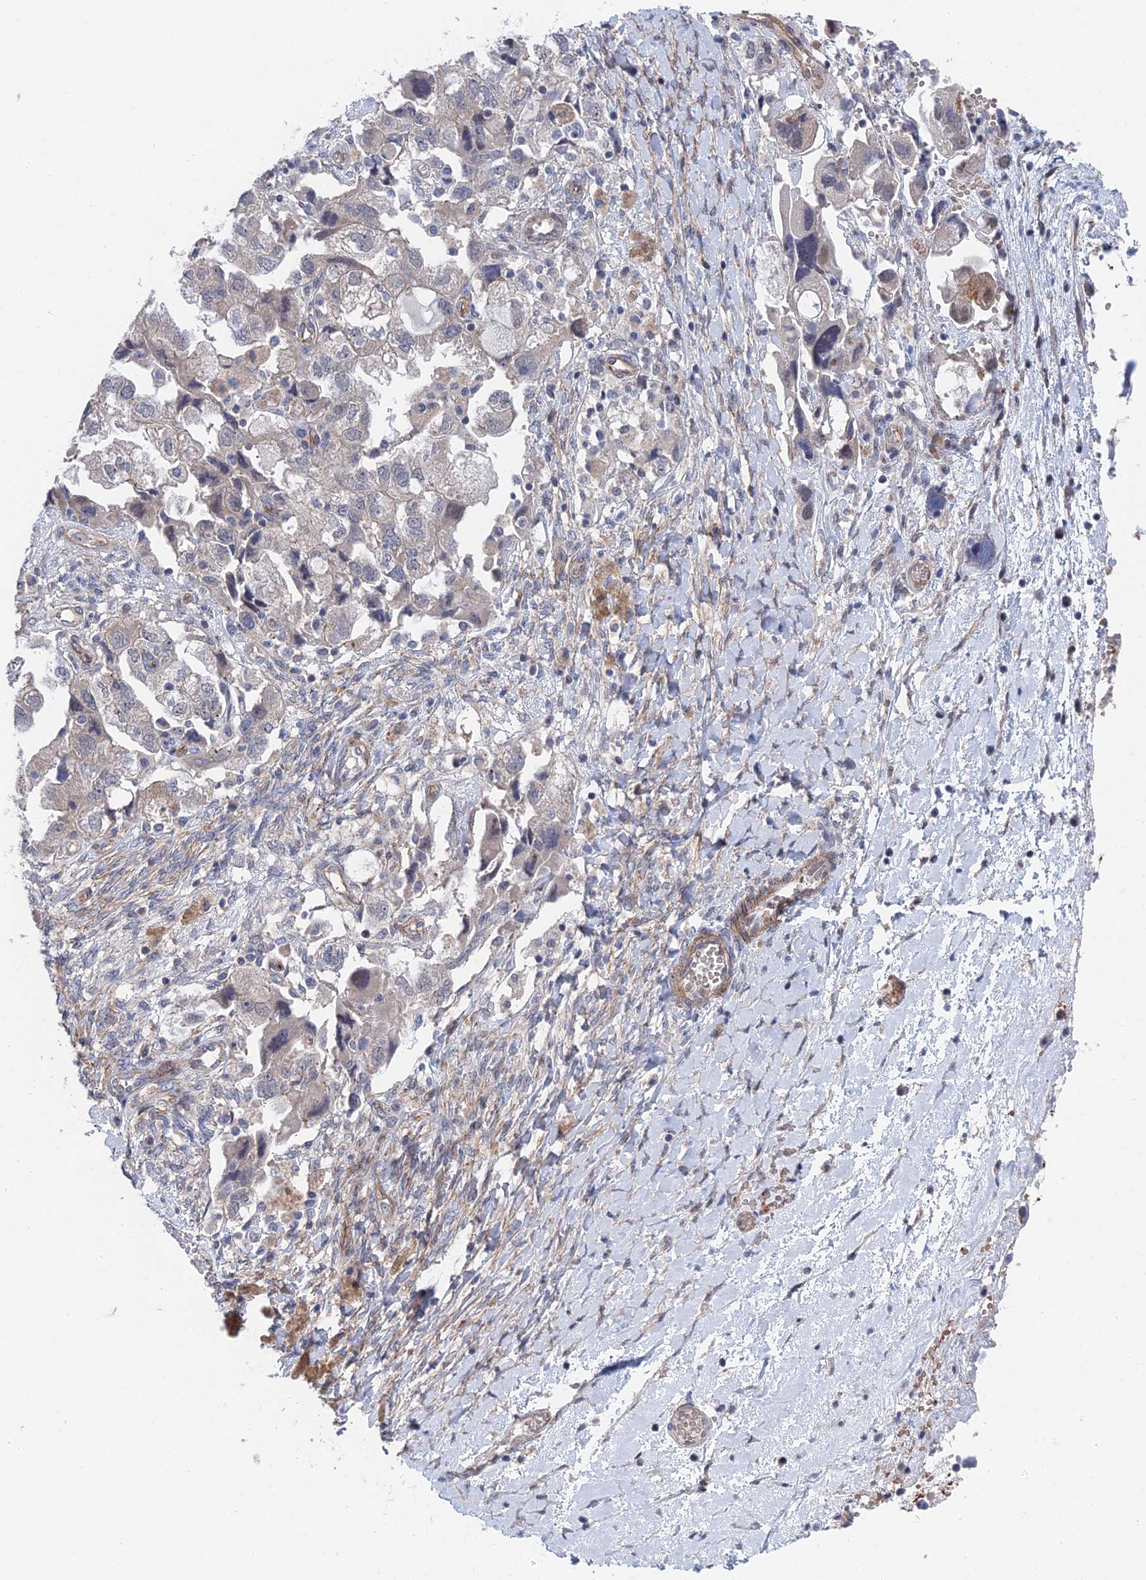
{"staining": {"intensity": "negative", "quantity": "none", "location": "none"}, "tissue": "ovarian cancer", "cell_type": "Tumor cells", "image_type": "cancer", "snomed": [{"axis": "morphology", "description": "Carcinoma, NOS"}, {"axis": "morphology", "description": "Cystadenocarcinoma, serous, NOS"}, {"axis": "topography", "description": "Ovary"}], "caption": "There is no significant expression in tumor cells of ovarian serous cystadenocarcinoma.", "gene": "MTHFSD", "patient": {"sex": "female", "age": 69}}